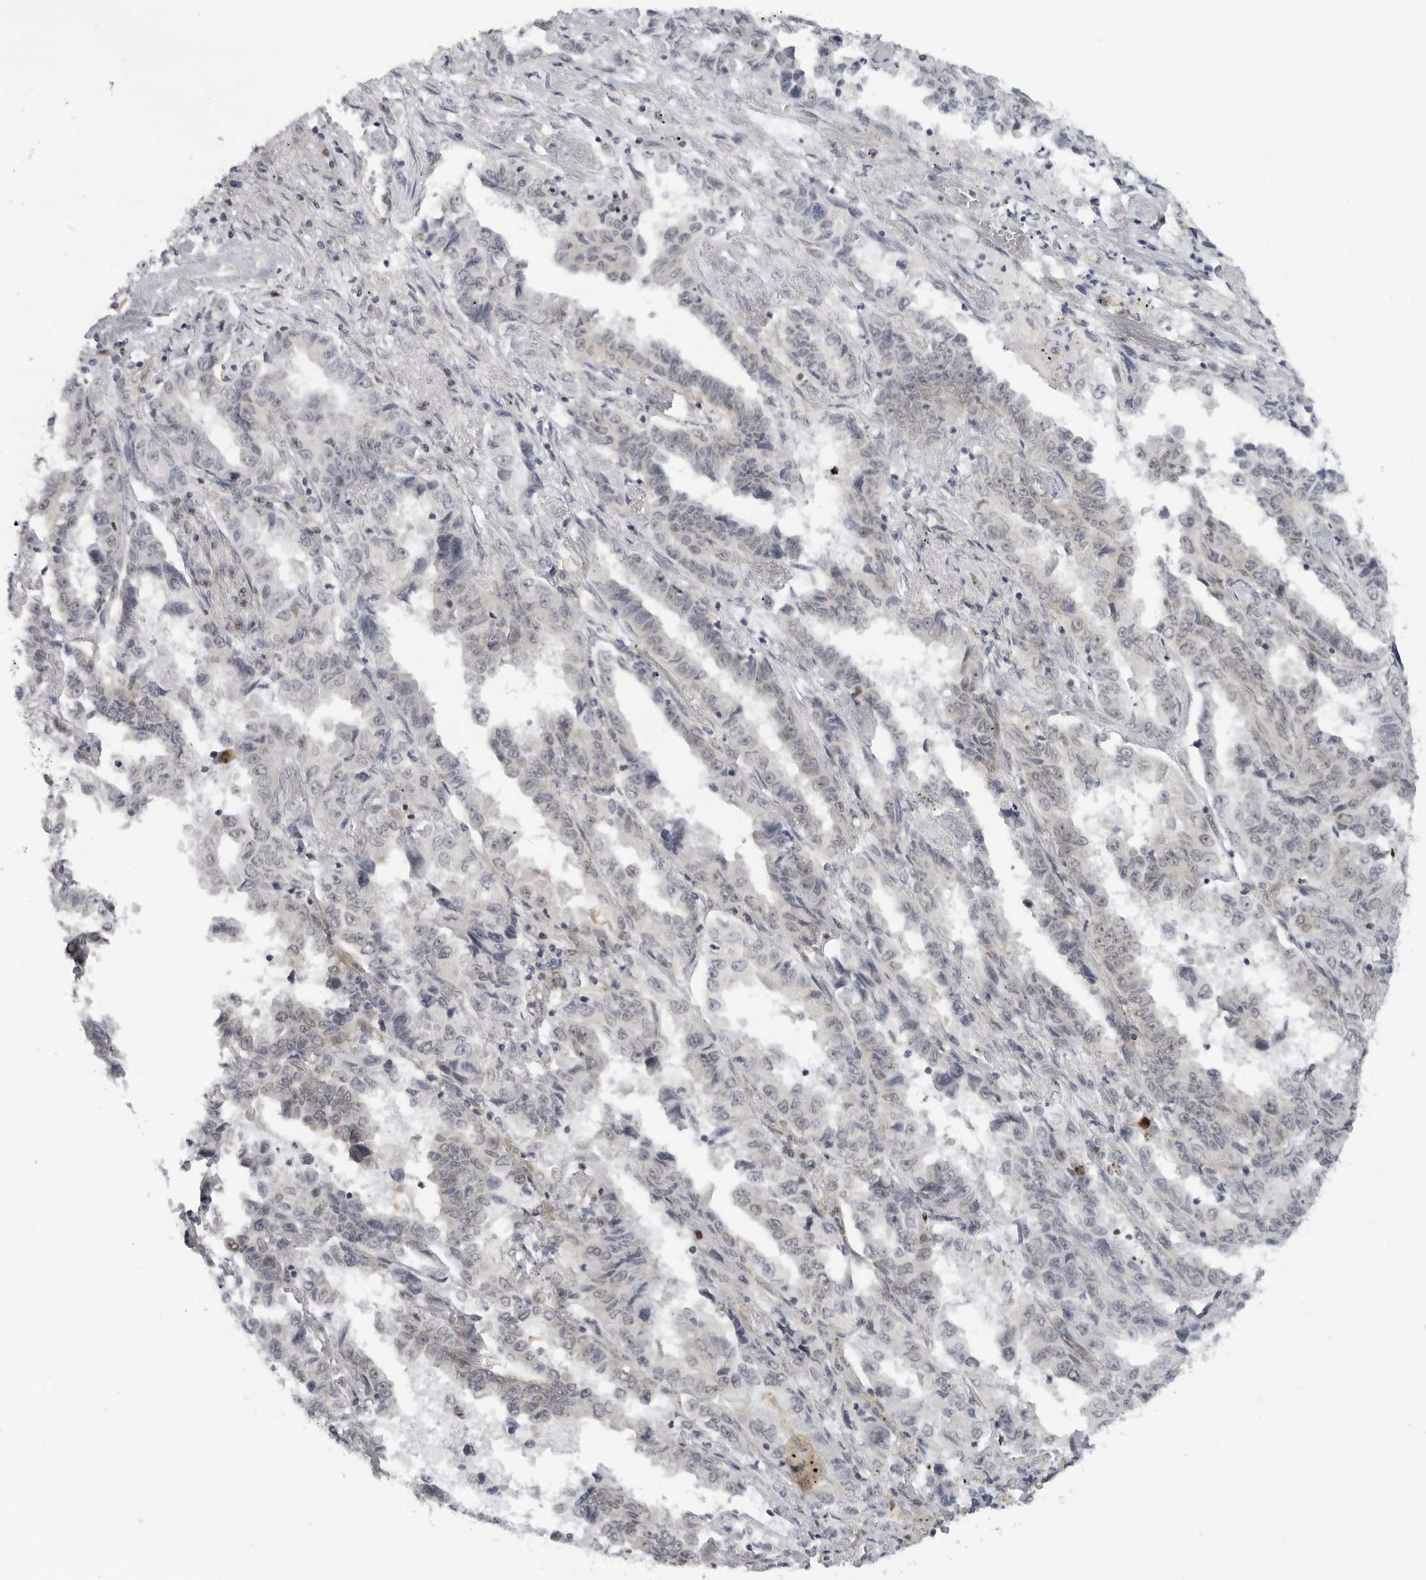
{"staining": {"intensity": "weak", "quantity": "<25%", "location": "nuclear"}, "tissue": "lung cancer", "cell_type": "Tumor cells", "image_type": "cancer", "snomed": [{"axis": "morphology", "description": "Adenocarcinoma, NOS"}, {"axis": "topography", "description": "Lung"}], "caption": "This image is of lung adenocarcinoma stained with IHC to label a protein in brown with the nuclei are counter-stained blue. There is no staining in tumor cells. Nuclei are stained in blue.", "gene": "CEP295NL", "patient": {"sex": "female", "age": 51}}